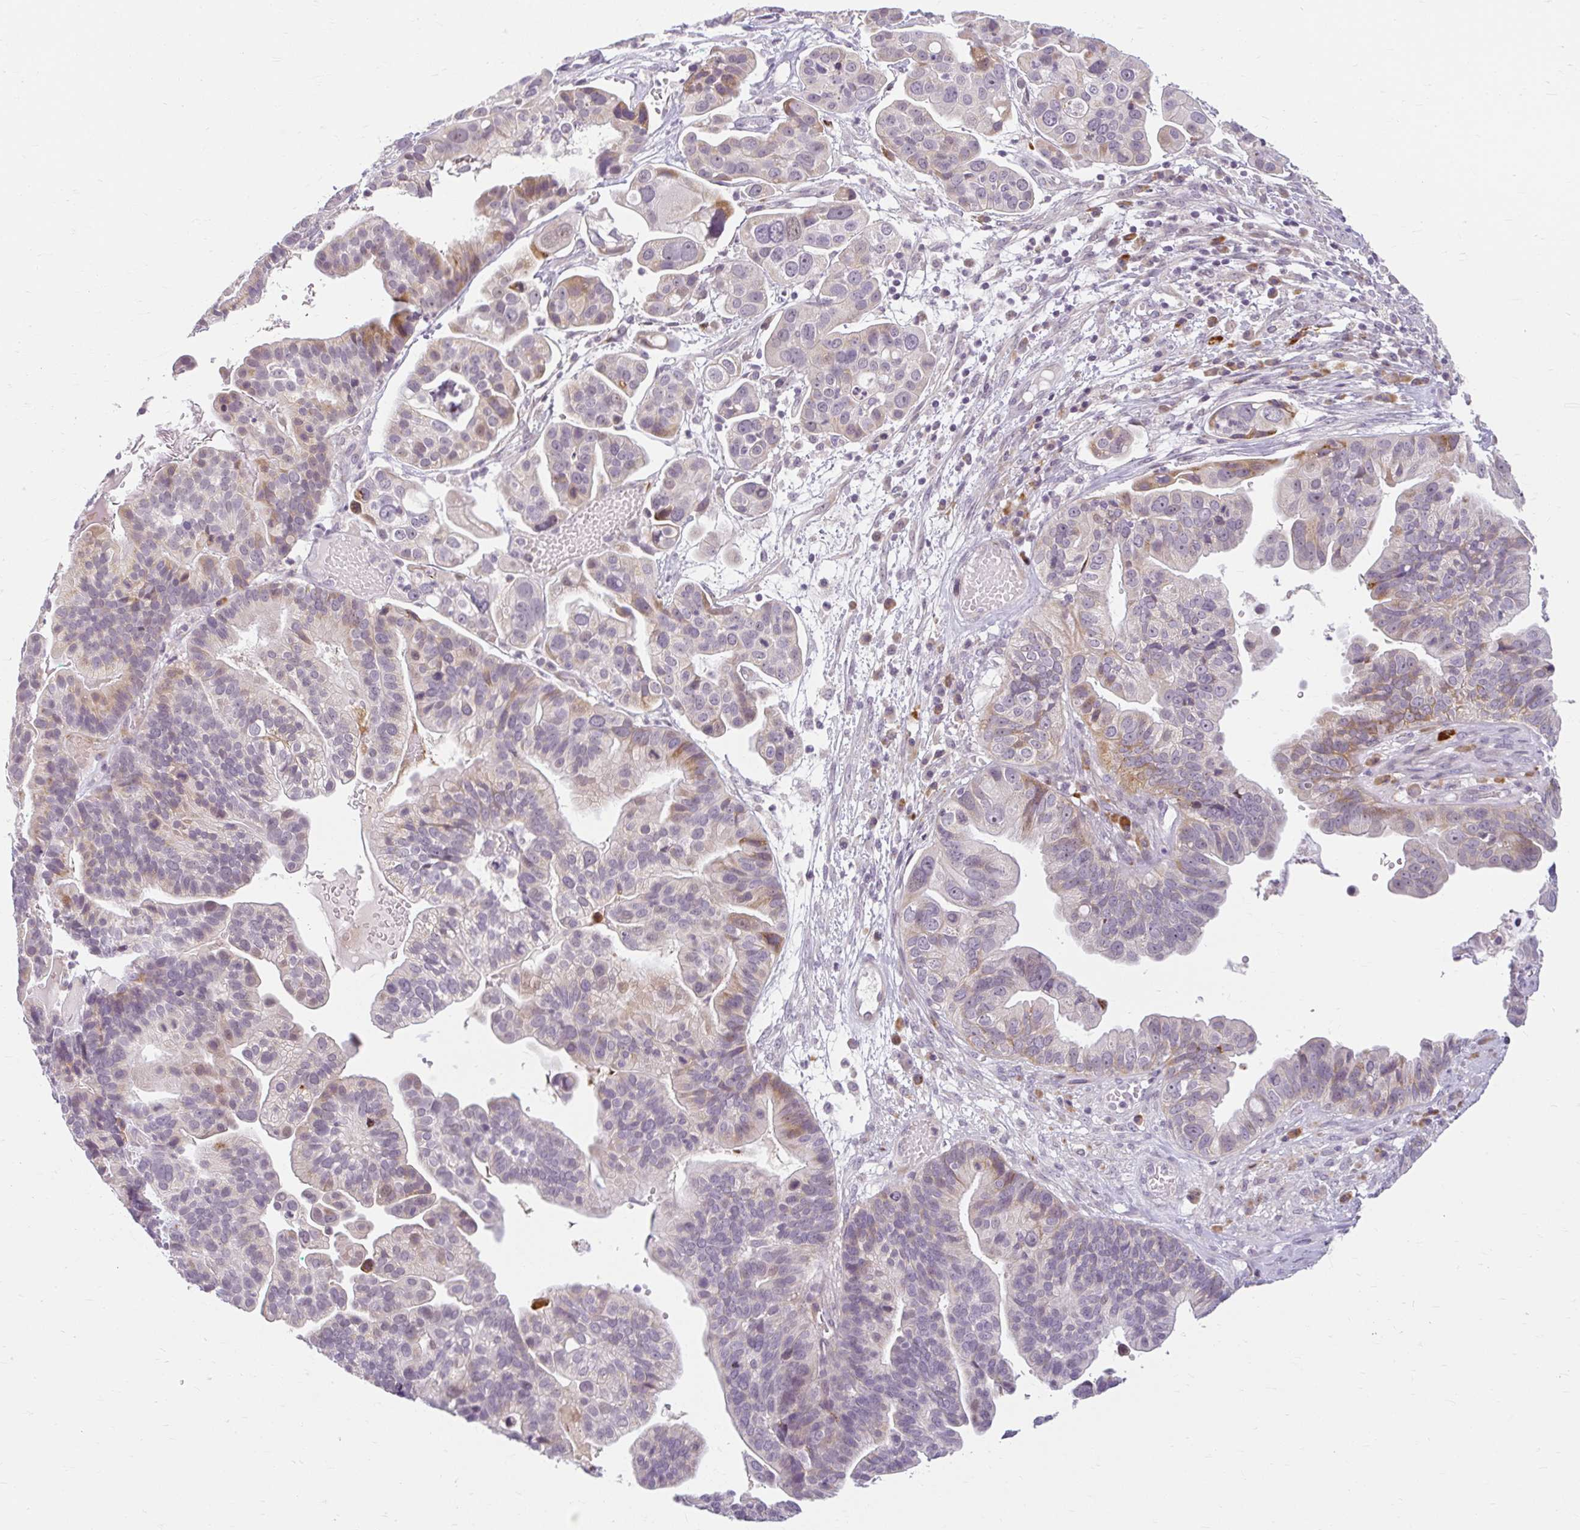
{"staining": {"intensity": "moderate", "quantity": "<25%", "location": "cytoplasmic/membranous"}, "tissue": "ovarian cancer", "cell_type": "Tumor cells", "image_type": "cancer", "snomed": [{"axis": "morphology", "description": "Cystadenocarcinoma, serous, NOS"}, {"axis": "topography", "description": "Ovary"}], "caption": "Brown immunohistochemical staining in human ovarian serous cystadenocarcinoma displays moderate cytoplasmic/membranous staining in approximately <25% of tumor cells. The protein of interest is shown in brown color, while the nuclei are stained blue.", "gene": "ZFYVE26", "patient": {"sex": "female", "age": 56}}